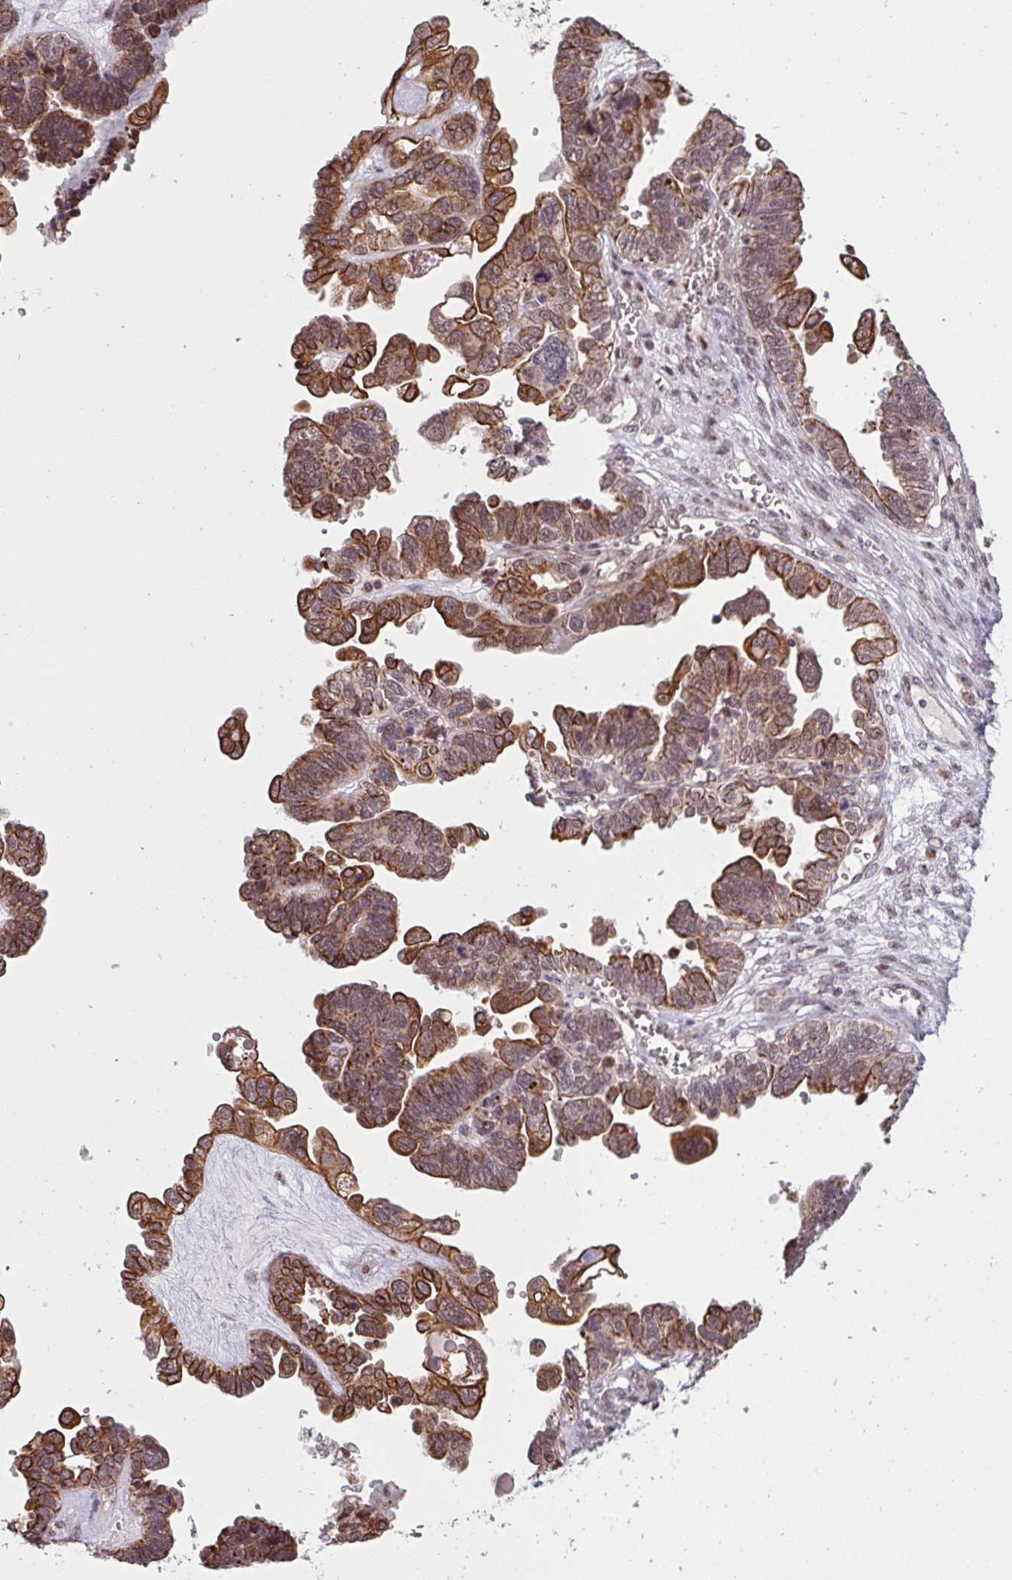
{"staining": {"intensity": "strong", "quantity": ">75%", "location": "cytoplasmic/membranous"}, "tissue": "ovarian cancer", "cell_type": "Tumor cells", "image_type": "cancer", "snomed": [{"axis": "morphology", "description": "Cystadenocarcinoma, serous, NOS"}, {"axis": "topography", "description": "Ovary"}], "caption": "Immunohistochemical staining of ovarian cancer demonstrates high levels of strong cytoplasmic/membranous protein staining in about >75% of tumor cells. The staining was performed using DAB to visualize the protein expression in brown, while the nuclei were stained in blue with hematoxylin (Magnification: 20x).", "gene": "NLRP13", "patient": {"sex": "female", "age": 51}}